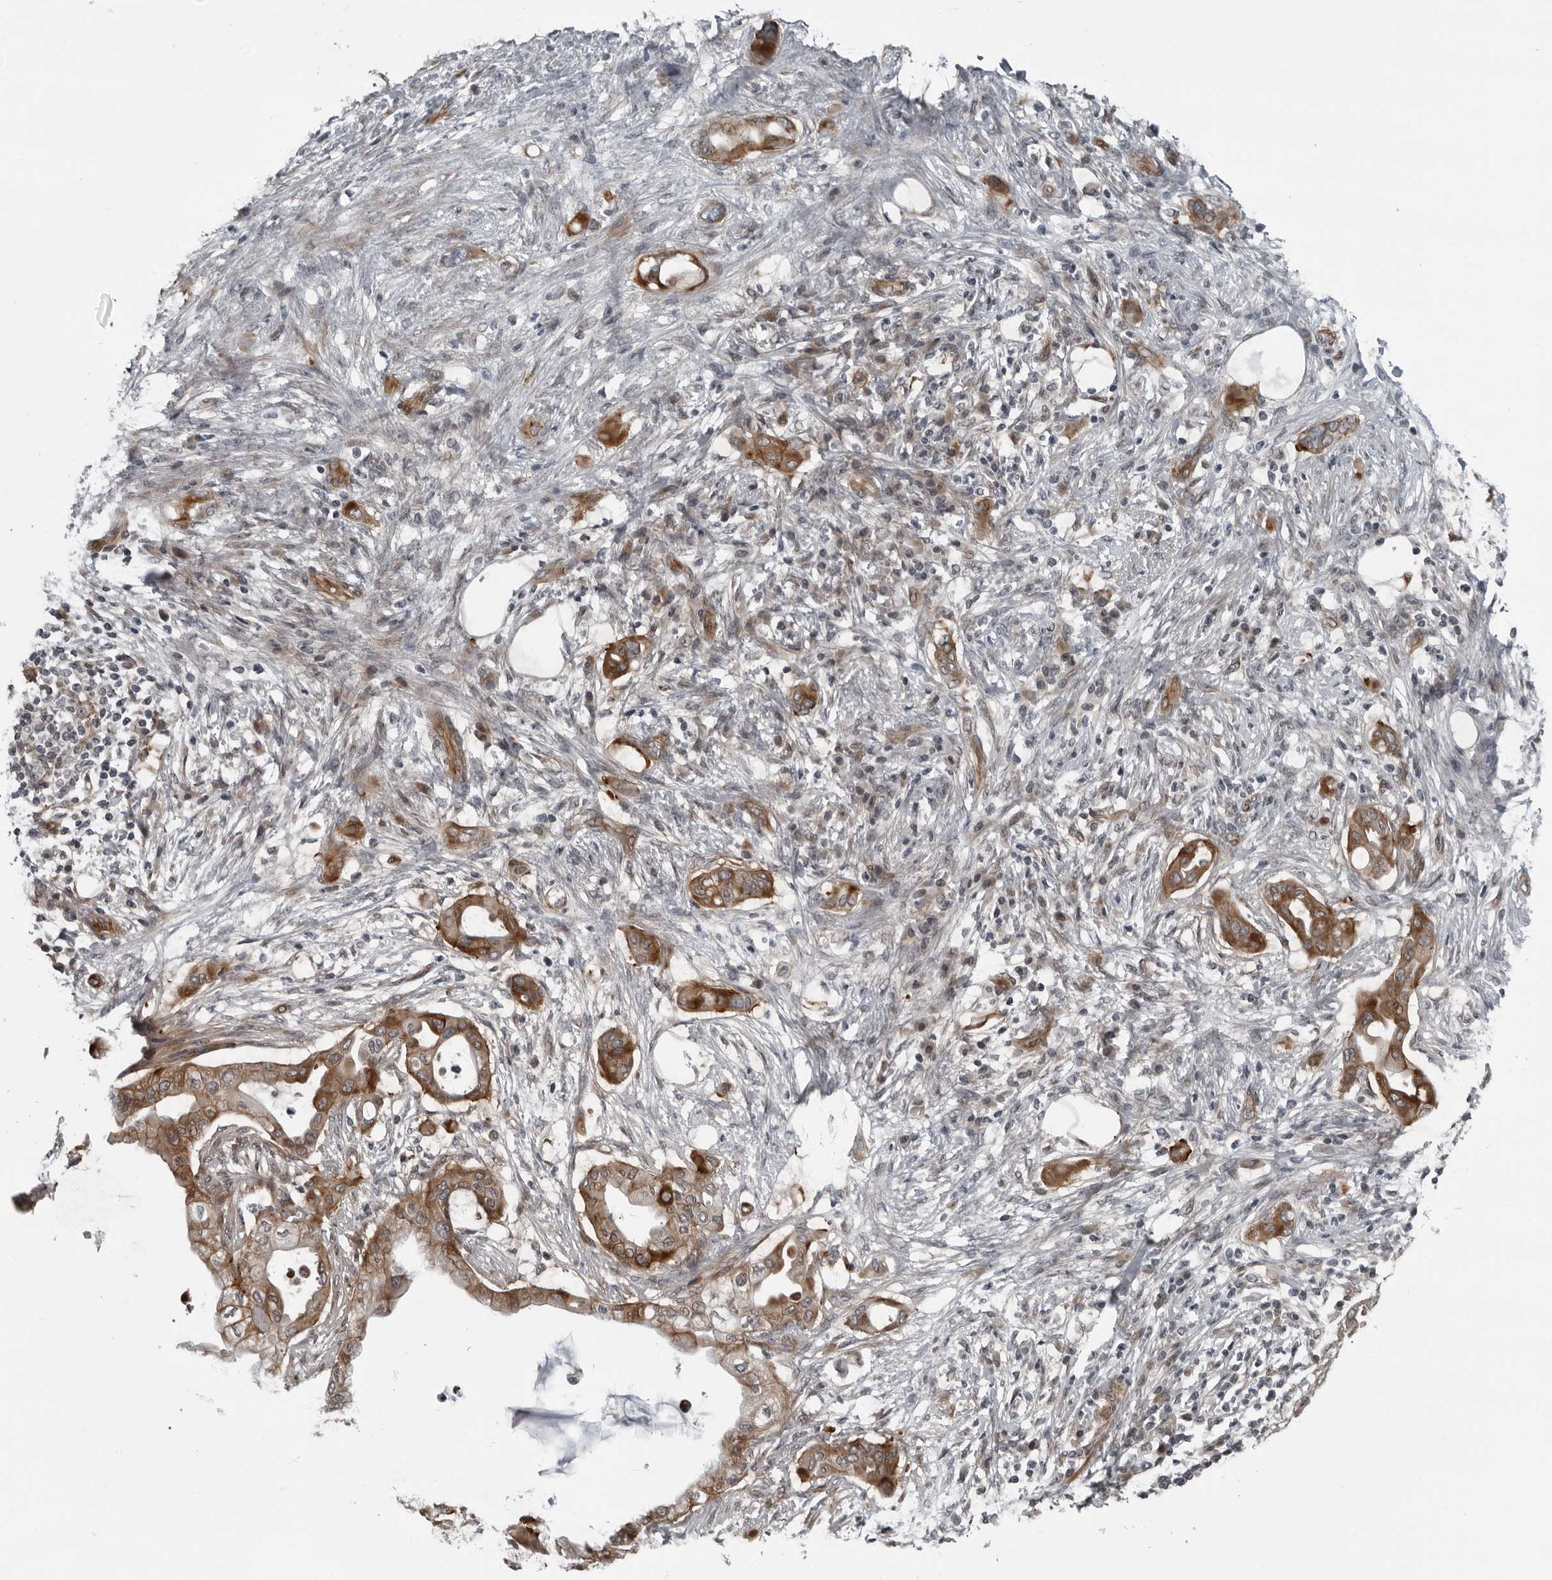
{"staining": {"intensity": "moderate", "quantity": ">75%", "location": "cytoplasmic/membranous"}, "tissue": "pancreatic cancer", "cell_type": "Tumor cells", "image_type": "cancer", "snomed": [{"axis": "morphology", "description": "Adenocarcinoma, NOS"}, {"axis": "morphology", "description": "Adenocarcinoma, metastatic, NOS"}, {"axis": "topography", "description": "Lymph node"}, {"axis": "topography", "description": "Pancreas"}, {"axis": "topography", "description": "Duodenum"}], "caption": "Immunohistochemical staining of pancreatic metastatic adenocarcinoma demonstrates medium levels of moderate cytoplasmic/membranous expression in about >75% of tumor cells. (DAB (3,3'-diaminobenzidine) IHC with brightfield microscopy, high magnification).", "gene": "FAM102B", "patient": {"sex": "female", "age": 64}}